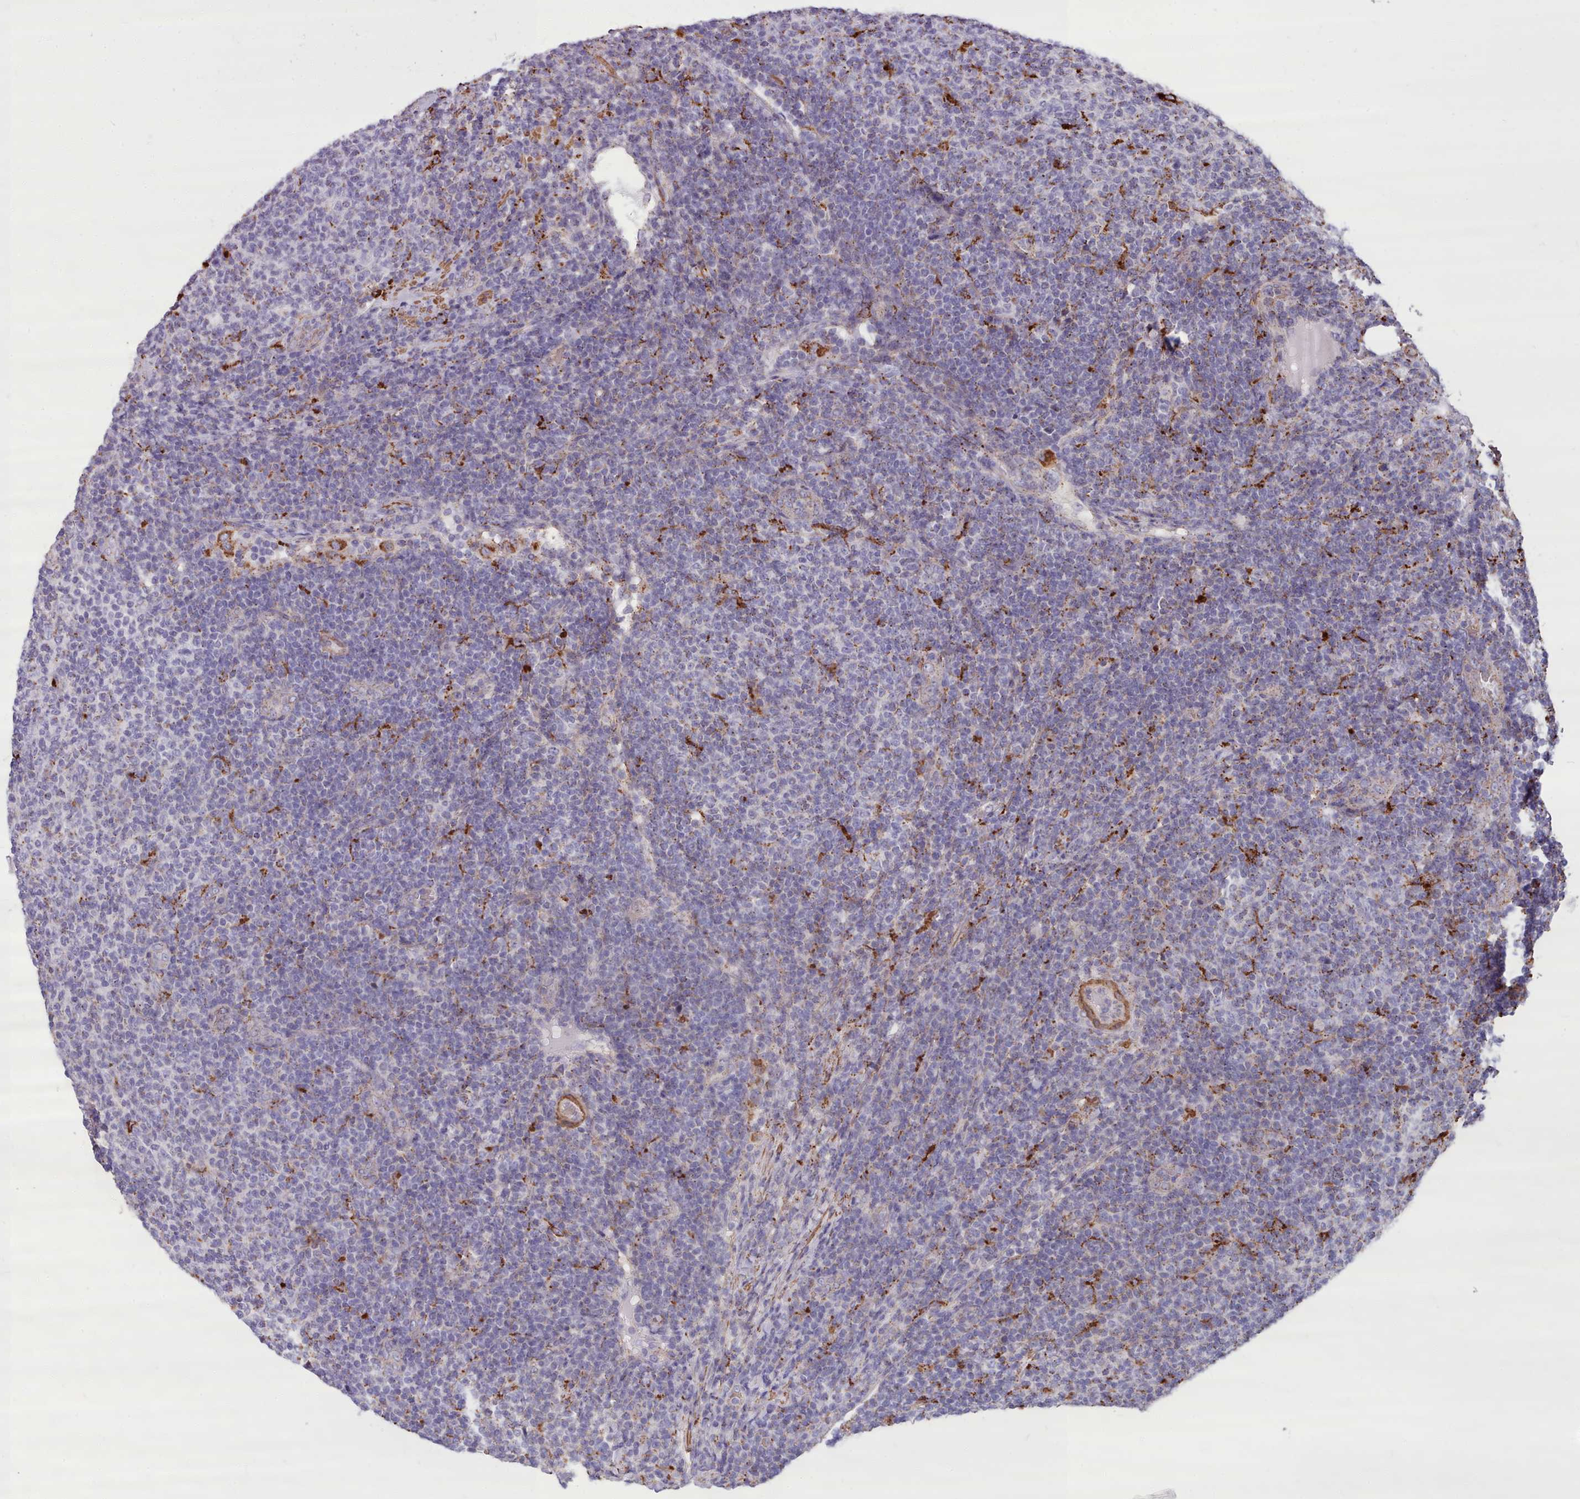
{"staining": {"intensity": "negative", "quantity": "none", "location": "none"}, "tissue": "lymphoma", "cell_type": "Tumor cells", "image_type": "cancer", "snomed": [{"axis": "morphology", "description": "Malignant lymphoma, non-Hodgkin's type, Low grade"}, {"axis": "topography", "description": "Lymph node"}], "caption": "Image shows no significant protein positivity in tumor cells of low-grade malignant lymphoma, non-Hodgkin's type.", "gene": "PACSIN3", "patient": {"sex": "male", "age": 66}}